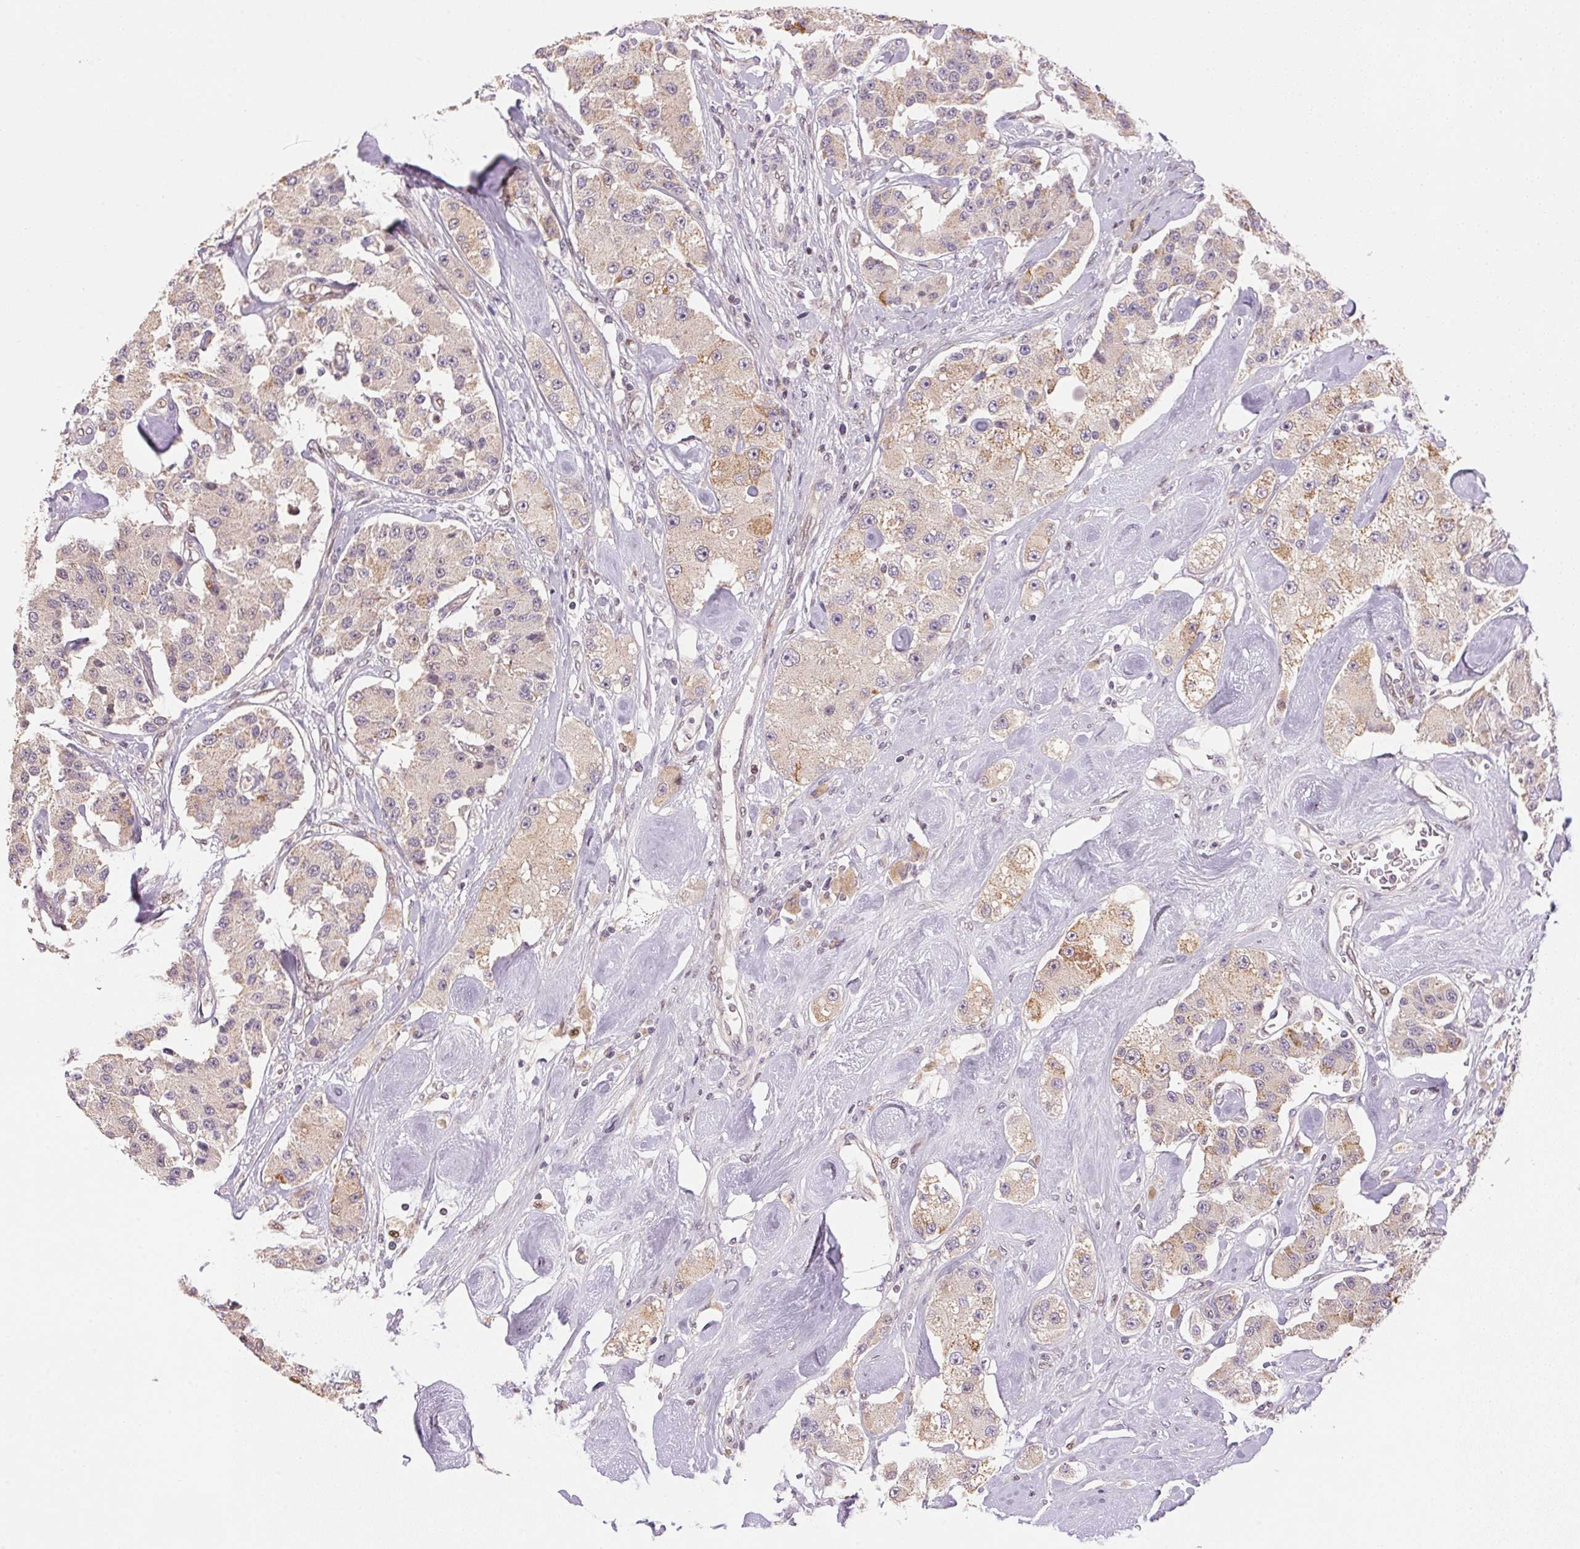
{"staining": {"intensity": "weak", "quantity": "25%-75%", "location": "cytoplasmic/membranous"}, "tissue": "carcinoid", "cell_type": "Tumor cells", "image_type": "cancer", "snomed": [{"axis": "morphology", "description": "Carcinoid, malignant, NOS"}, {"axis": "topography", "description": "Pancreas"}], "caption": "Protein staining reveals weak cytoplasmic/membranous positivity in approximately 25%-75% of tumor cells in carcinoid.", "gene": "SC5D", "patient": {"sex": "male", "age": 41}}